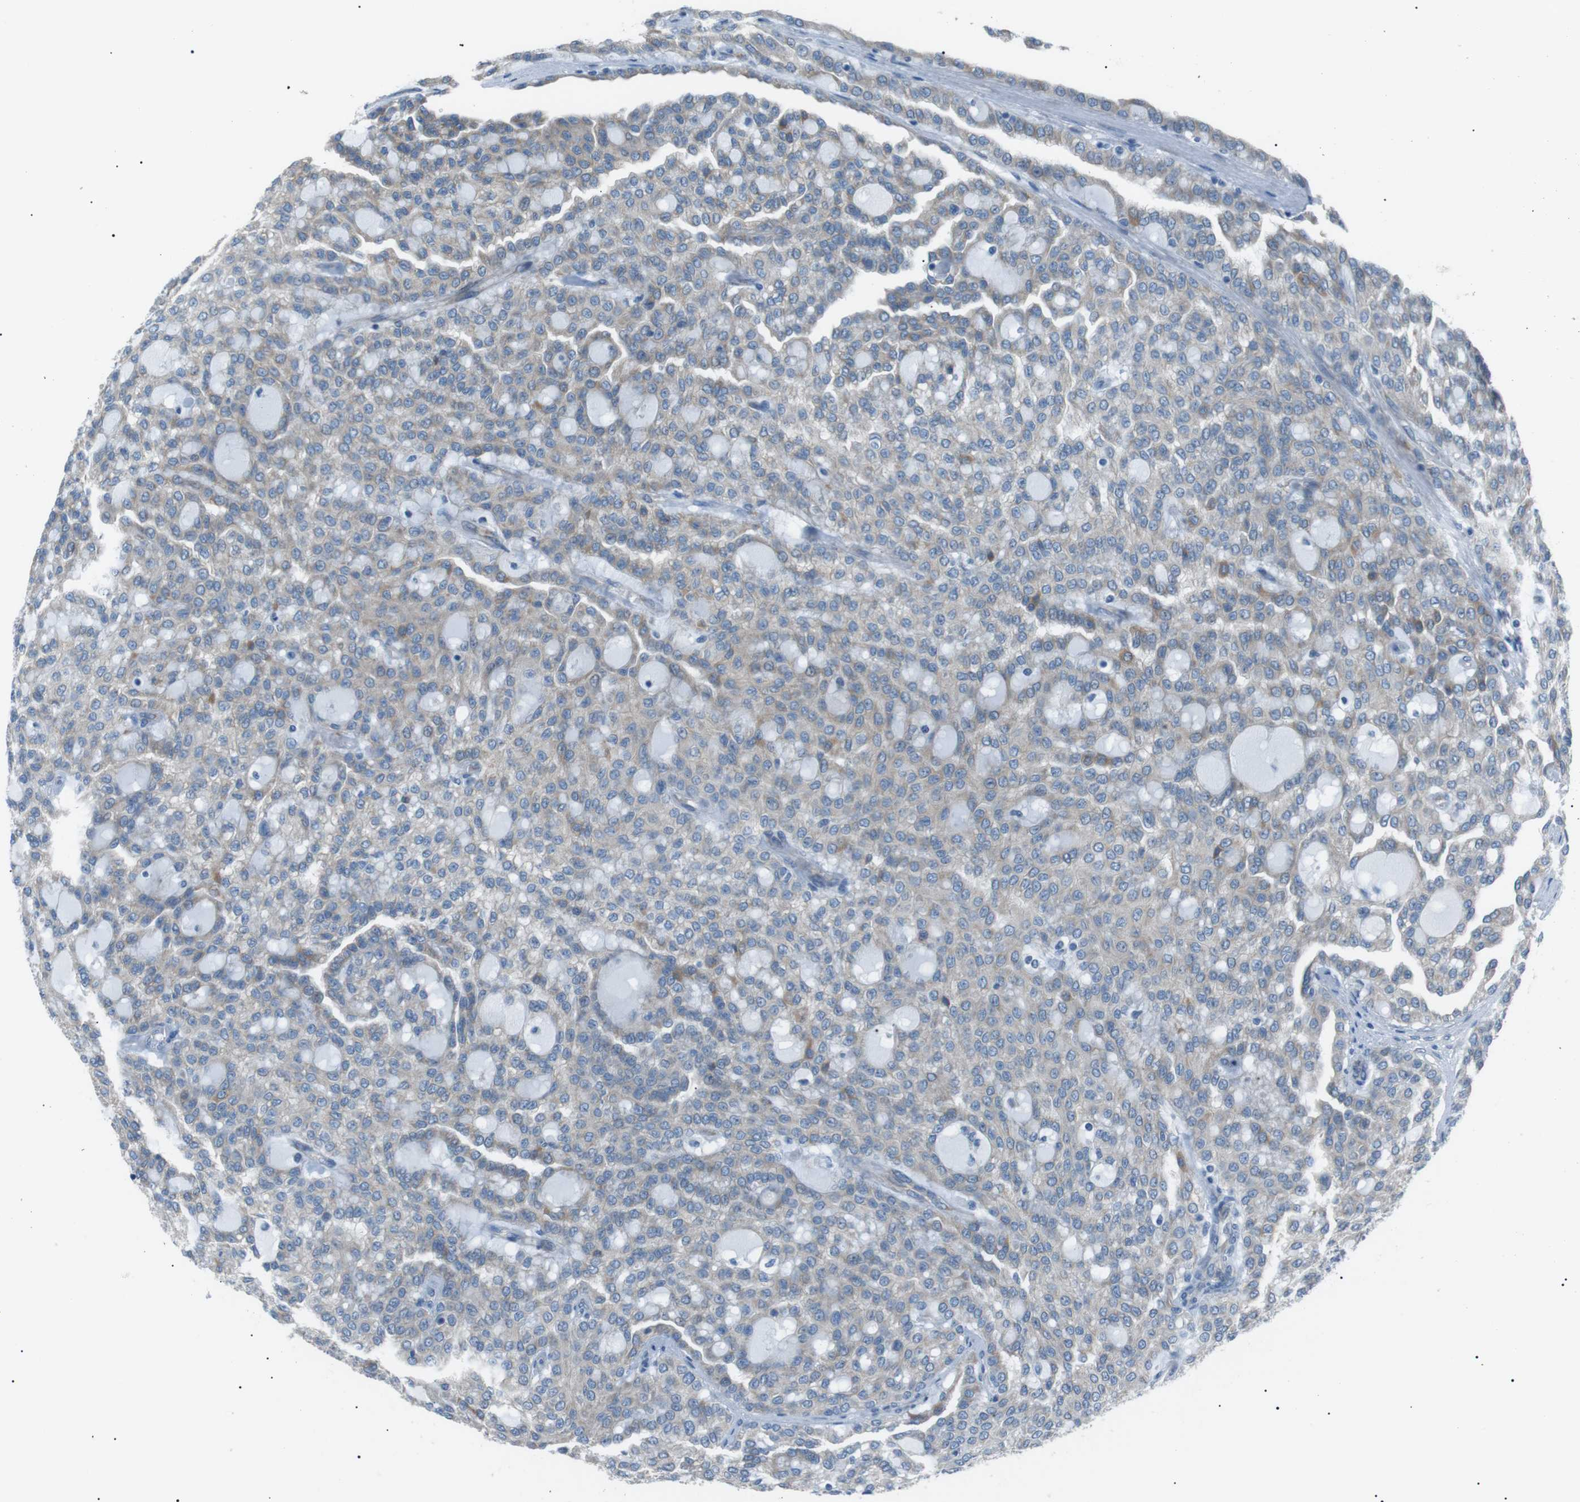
{"staining": {"intensity": "weak", "quantity": ">75%", "location": "cytoplasmic/membranous"}, "tissue": "renal cancer", "cell_type": "Tumor cells", "image_type": "cancer", "snomed": [{"axis": "morphology", "description": "Adenocarcinoma, NOS"}, {"axis": "topography", "description": "Kidney"}], "caption": "A histopathology image showing weak cytoplasmic/membranous expression in approximately >75% of tumor cells in renal cancer (adenocarcinoma), as visualized by brown immunohistochemical staining.", "gene": "MTARC2", "patient": {"sex": "male", "age": 63}}